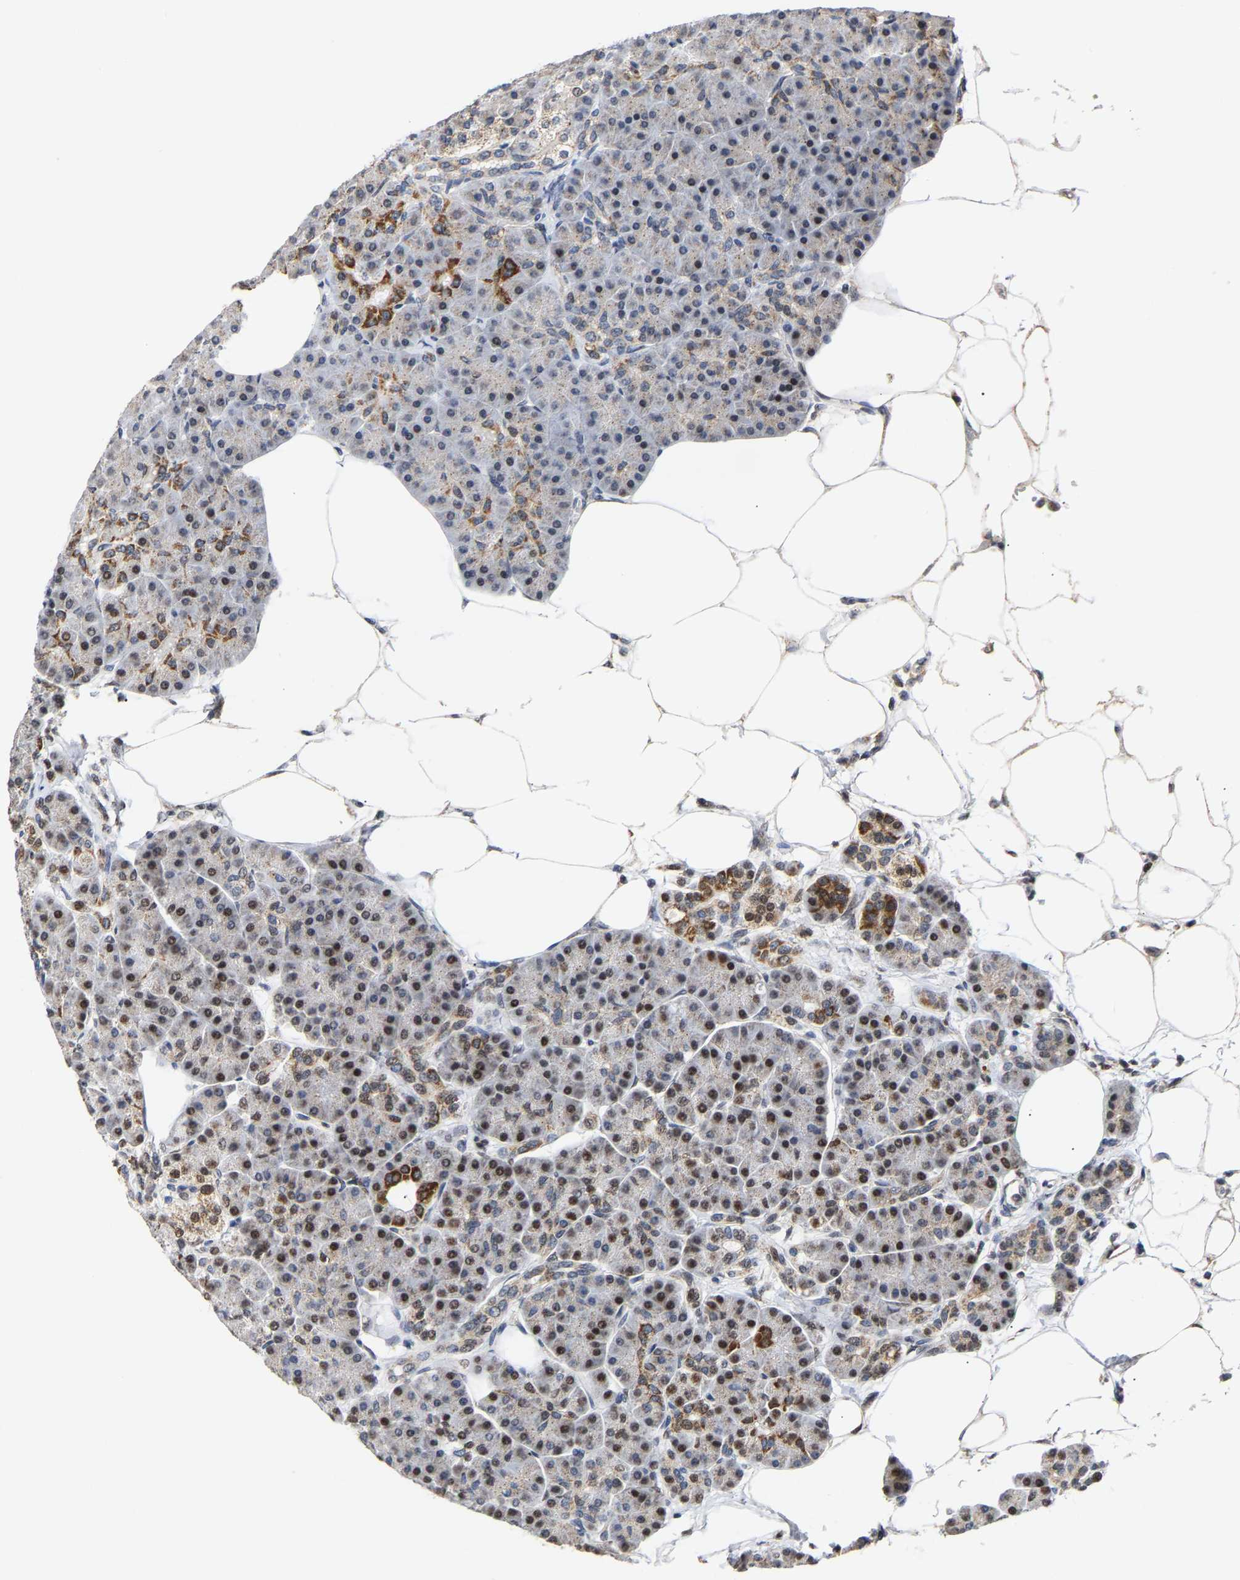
{"staining": {"intensity": "moderate", "quantity": "25%-75%", "location": "cytoplasmic/membranous"}, "tissue": "pancreas", "cell_type": "Exocrine glandular cells", "image_type": "normal", "snomed": [{"axis": "morphology", "description": "Normal tissue, NOS"}, {"axis": "topography", "description": "Pancreas"}], "caption": "Immunohistochemical staining of unremarkable human pancreas shows medium levels of moderate cytoplasmic/membranous expression in approximately 25%-75% of exocrine glandular cells. The staining was performed using DAB (3,3'-diaminobenzidine), with brown indicating positive protein expression. Nuclei are stained blue with hematoxylin.", "gene": "PCNT", "patient": {"sex": "female", "age": 70}}